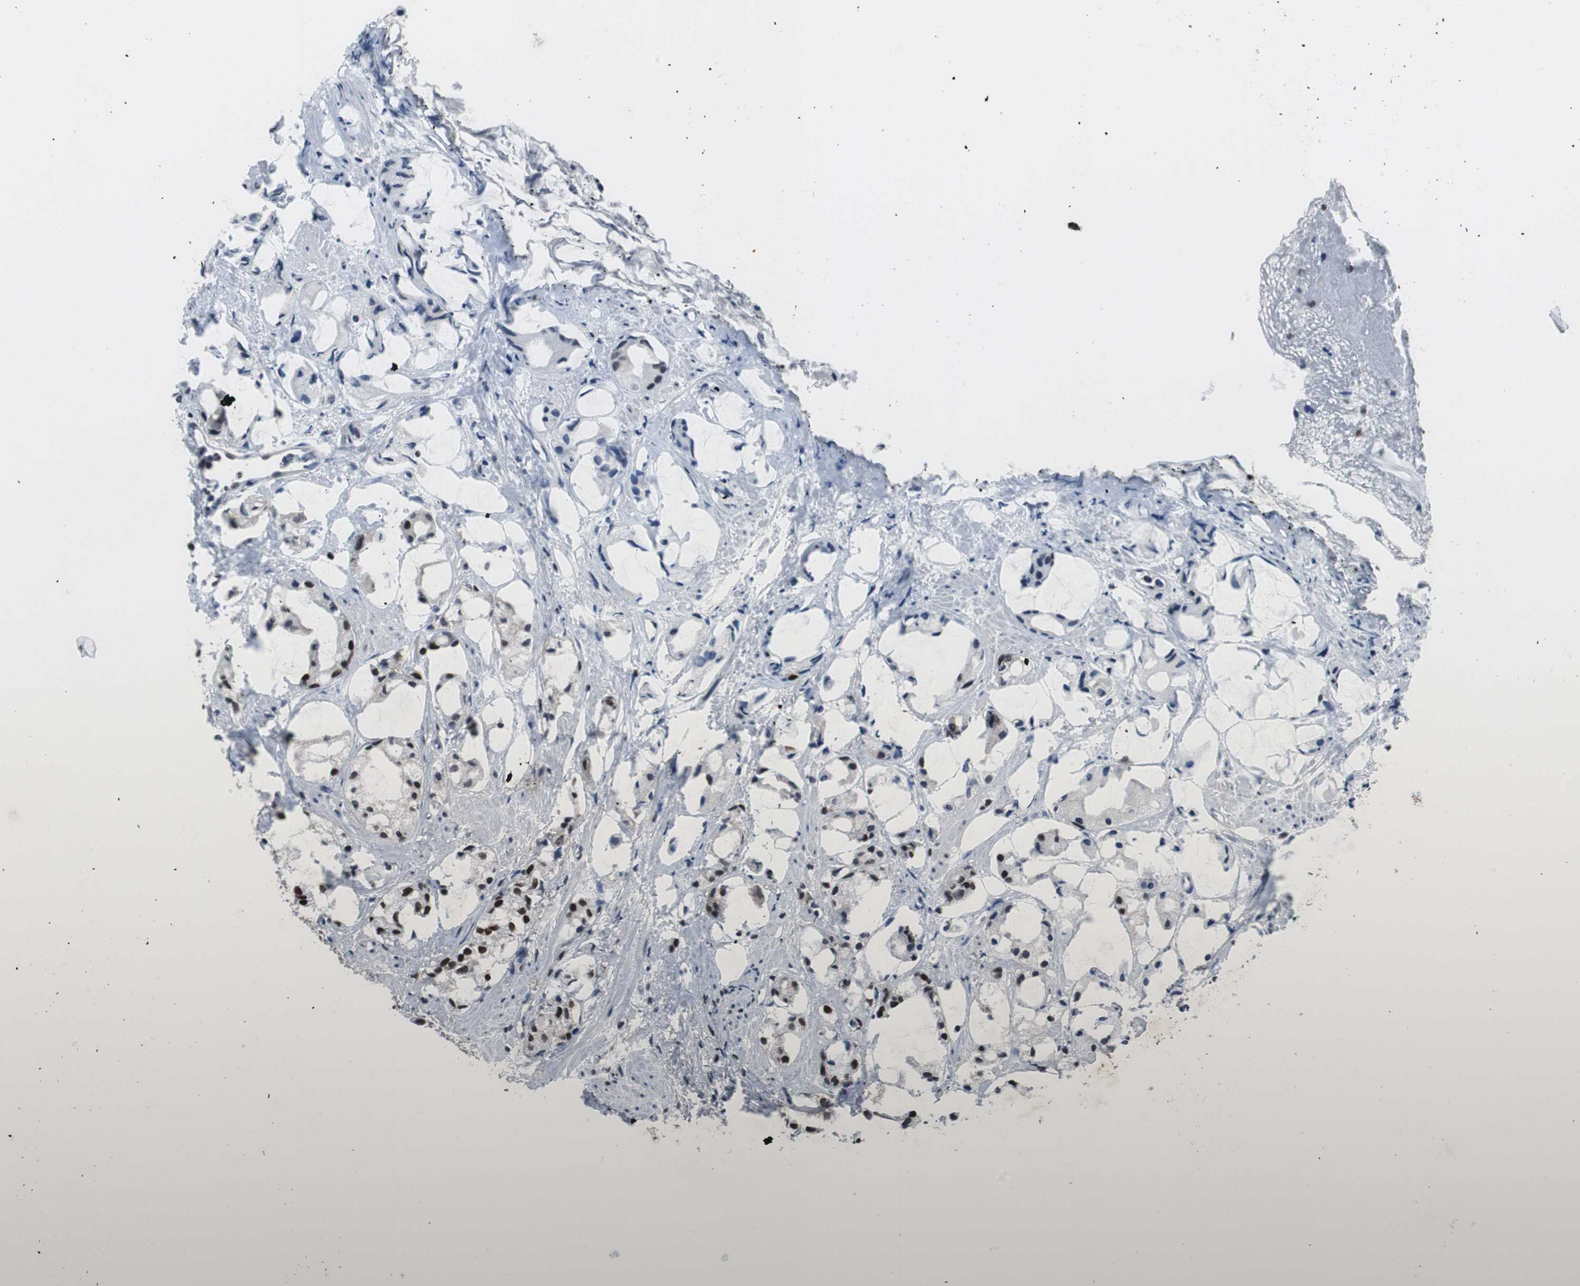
{"staining": {"intensity": "moderate", "quantity": ">75%", "location": "nuclear"}, "tissue": "prostate cancer", "cell_type": "Tumor cells", "image_type": "cancer", "snomed": [{"axis": "morphology", "description": "Adenocarcinoma, High grade"}, {"axis": "topography", "description": "Prostate"}], "caption": "DAB immunohistochemical staining of human prostate cancer (adenocarcinoma (high-grade)) exhibits moderate nuclear protein staining in about >75% of tumor cells. (brown staining indicates protein expression, while blue staining denotes nuclei).", "gene": "RAD9A", "patient": {"sex": "male", "age": 85}}